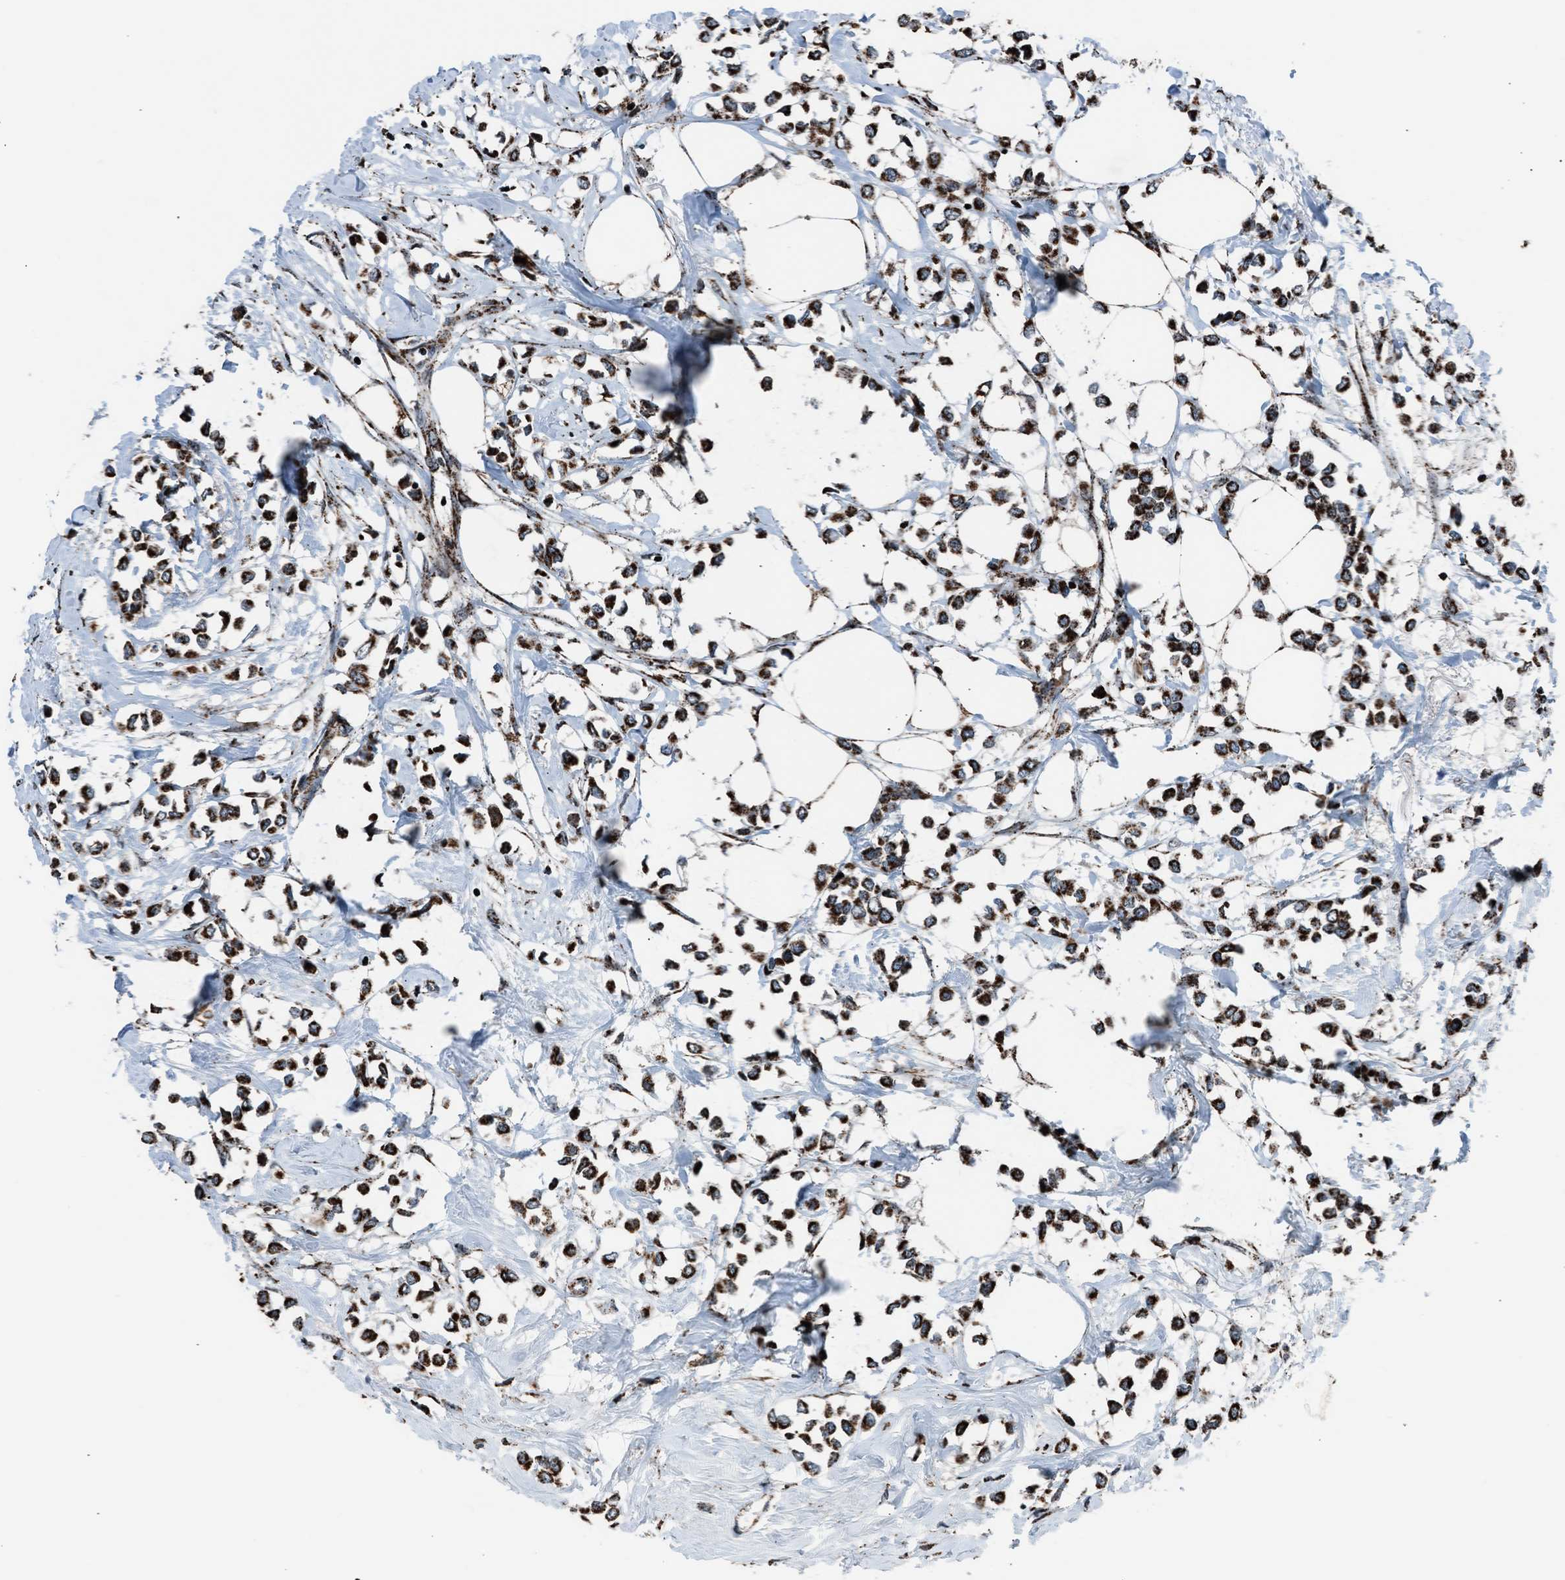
{"staining": {"intensity": "strong", "quantity": ">75%", "location": "cytoplasmic/membranous"}, "tissue": "breast cancer", "cell_type": "Tumor cells", "image_type": "cancer", "snomed": [{"axis": "morphology", "description": "Lobular carcinoma"}, {"axis": "topography", "description": "Breast"}], "caption": "High-magnification brightfield microscopy of breast cancer stained with DAB (brown) and counterstained with hematoxylin (blue). tumor cells exhibit strong cytoplasmic/membranous positivity is seen in about>75% of cells.", "gene": "MORC3", "patient": {"sex": "female", "age": 51}}